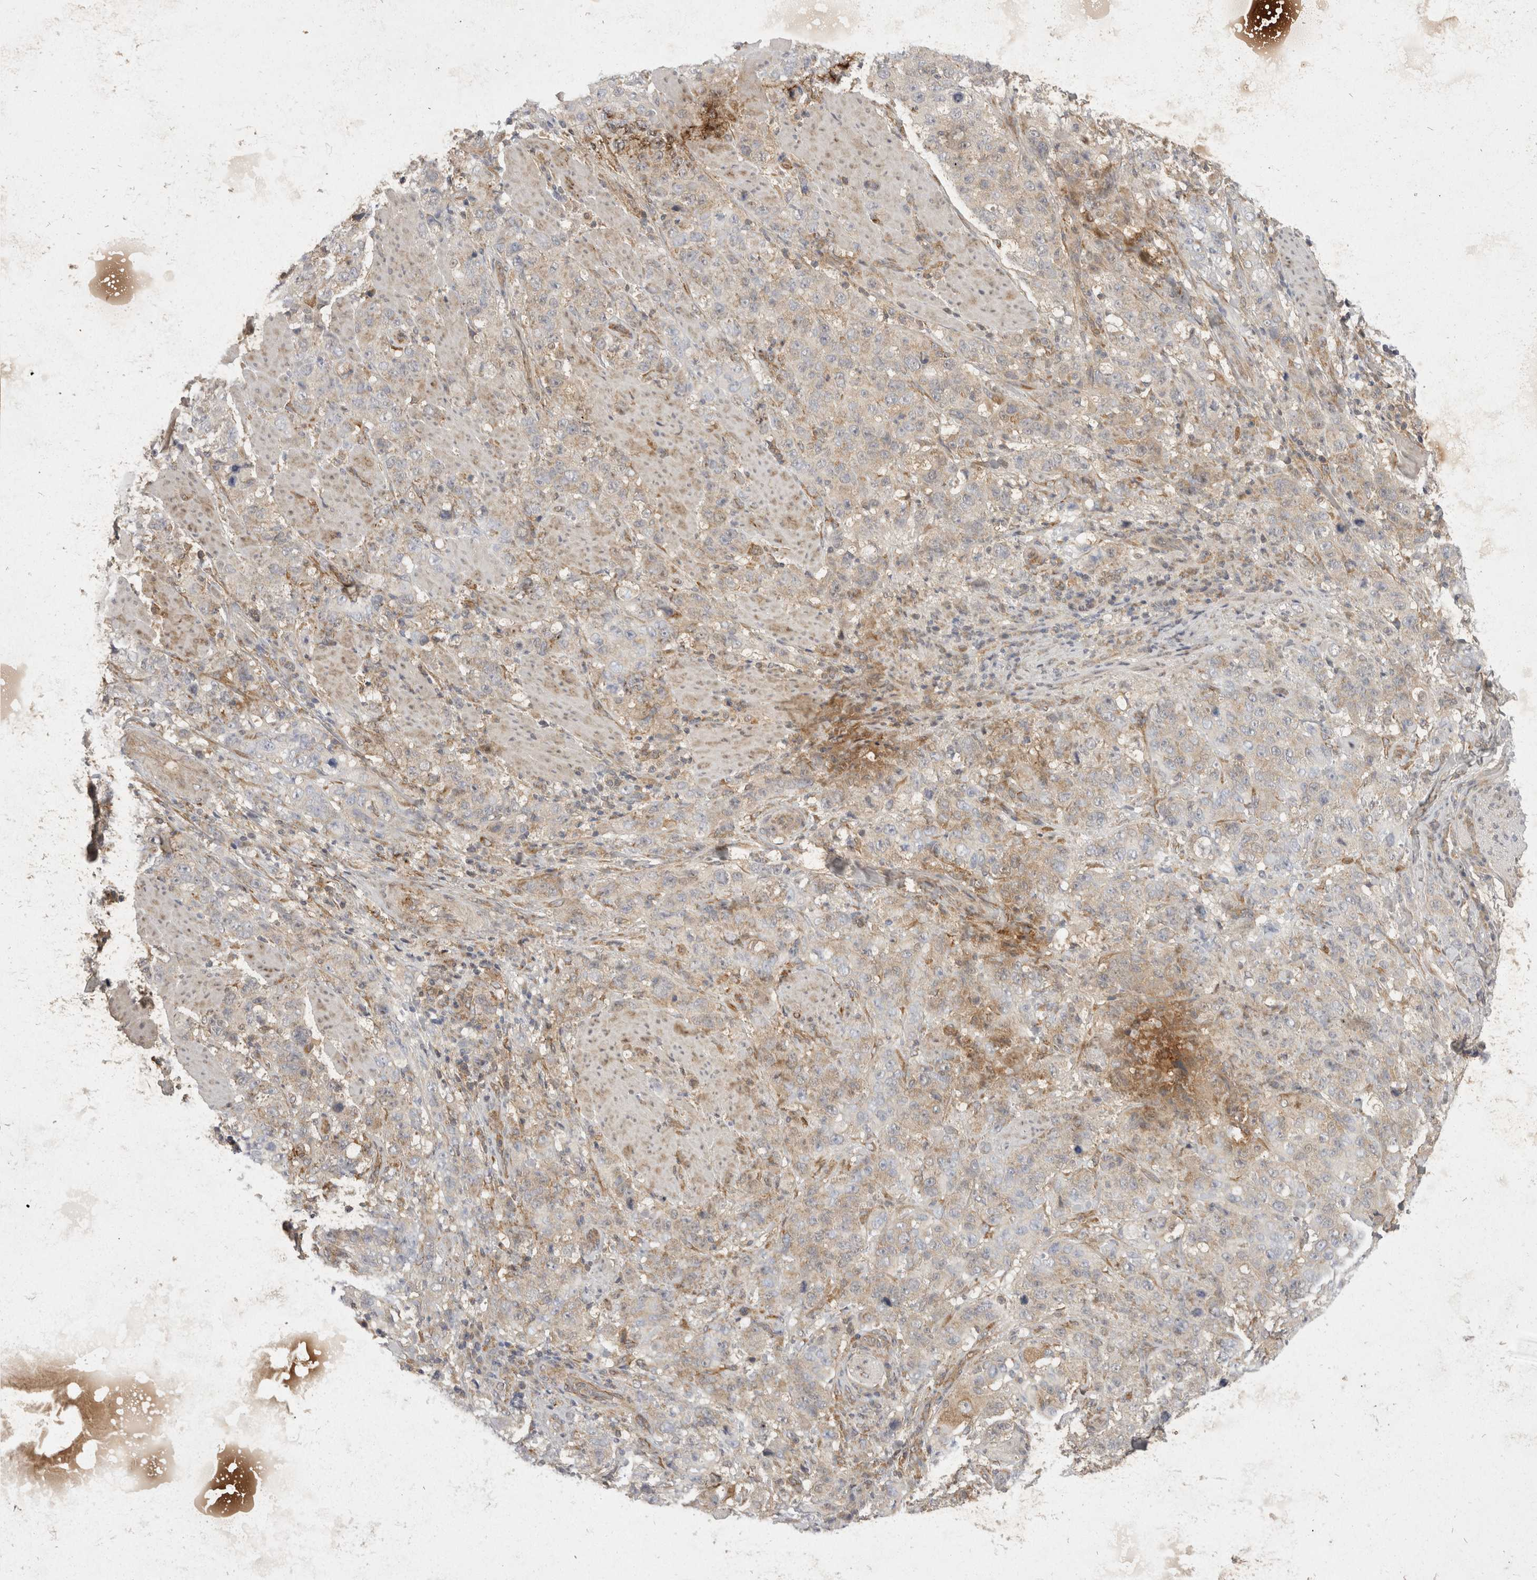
{"staining": {"intensity": "negative", "quantity": "none", "location": "none"}, "tissue": "stomach cancer", "cell_type": "Tumor cells", "image_type": "cancer", "snomed": [{"axis": "morphology", "description": "Adenocarcinoma, NOS"}, {"axis": "topography", "description": "Stomach"}], "caption": "The image reveals no significant positivity in tumor cells of stomach cancer (adenocarcinoma). The staining is performed using DAB (3,3'-diaminobenzidine) brown chromogen with nuclei counter-stained in using hematoxylin.", "gene": "EIF4G3", "patient": {"sex": "male", "age": 48}}